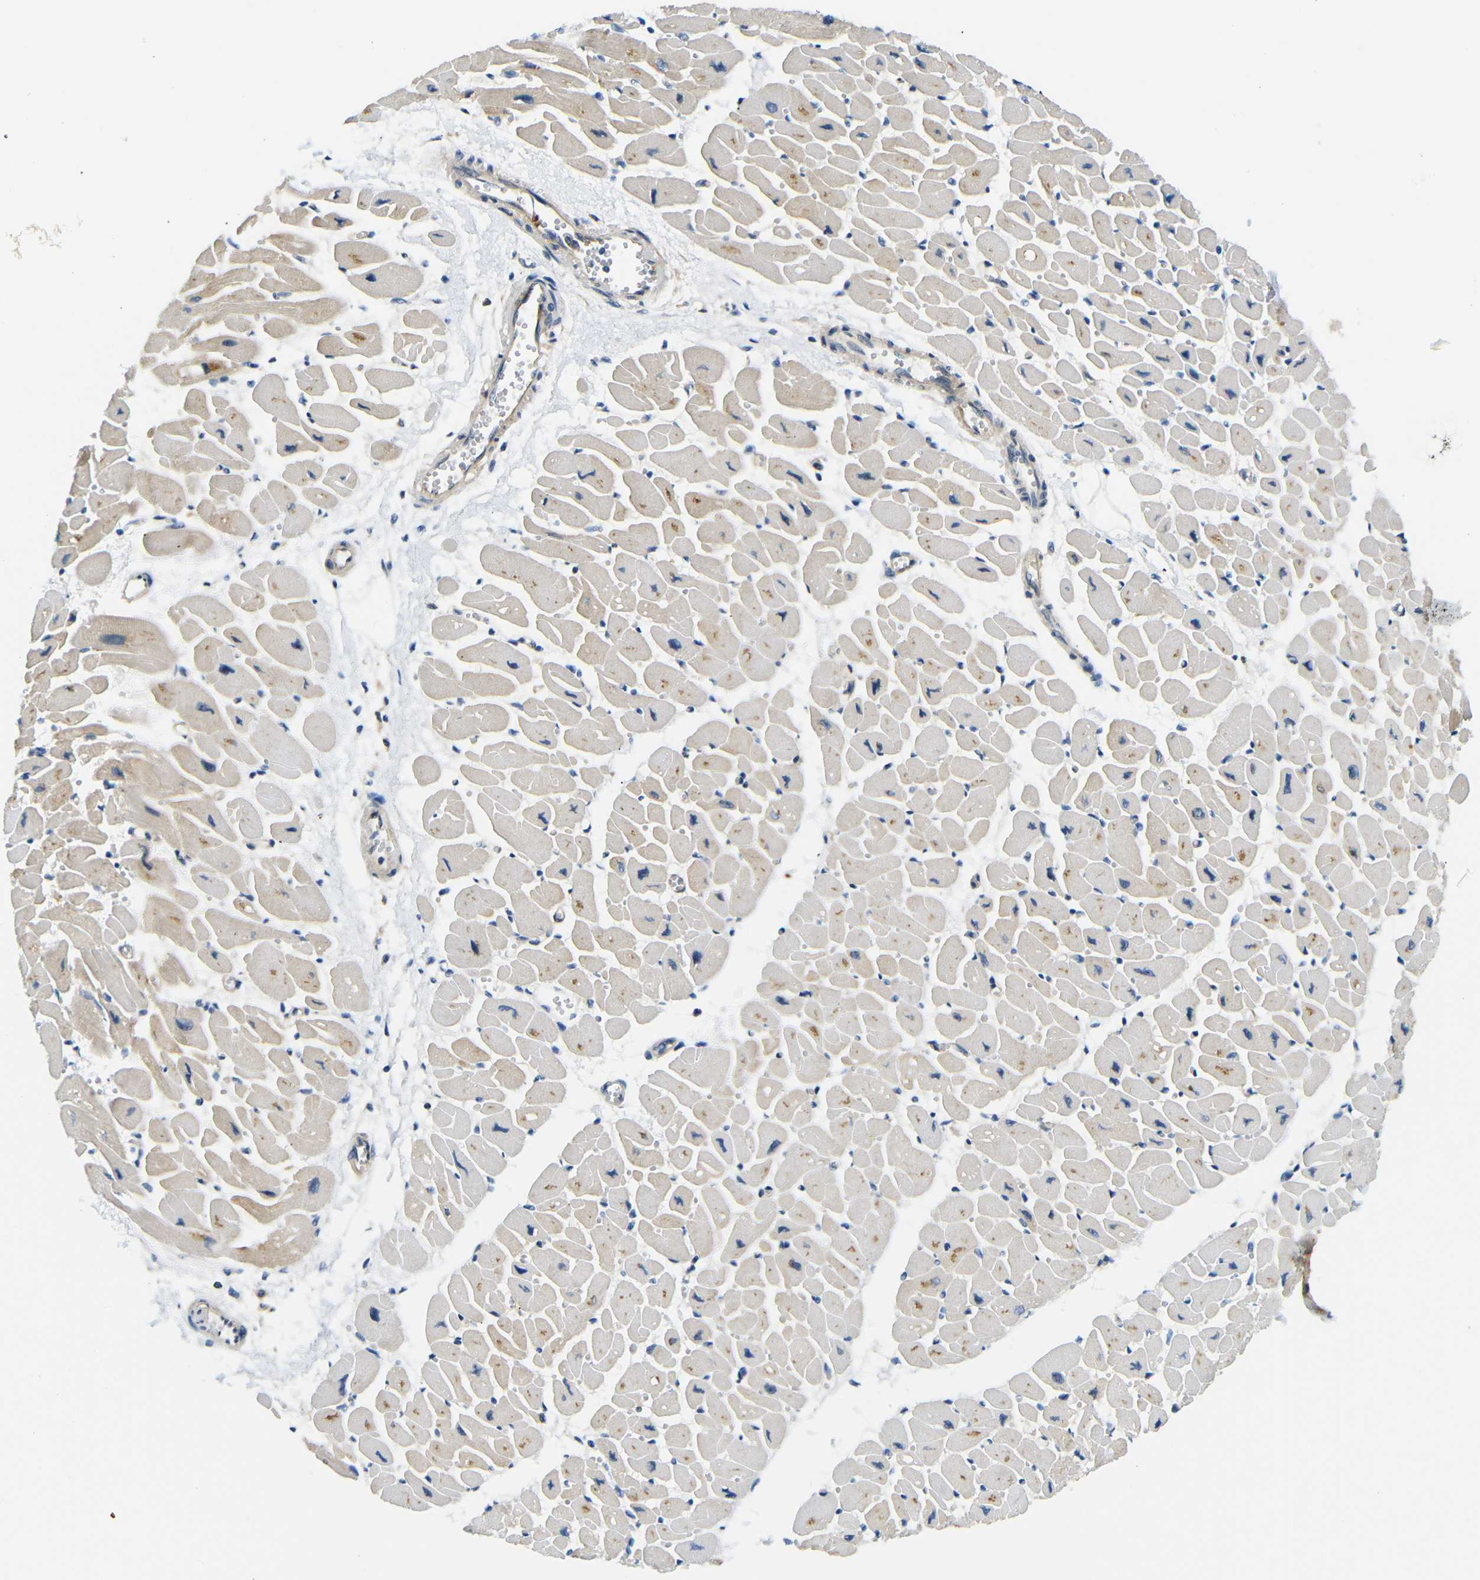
{"staining": {"intensity": "moderate", "quantity": "25%-75%", "location": "cytoplasmic/membranous,nuclear"}, "tissue": "heart muscle", "cell_type": "Cardiomyocytes", "image_type": "normal", "snomed": [{"axis": "morphology", "description": "Normal tissue, NOS"}, {"axis": "topography", "description": "Heart"}], "caption": "A high-resolution image shows IHC staining of unremarkable heart muscle, which shows moderate cytoplasmic/membranous,nuclear positivity in approximately 25%-75% of cardiomyocytes.", "gene": "PARN", "patient": {"sex": "female", "age": 54}}